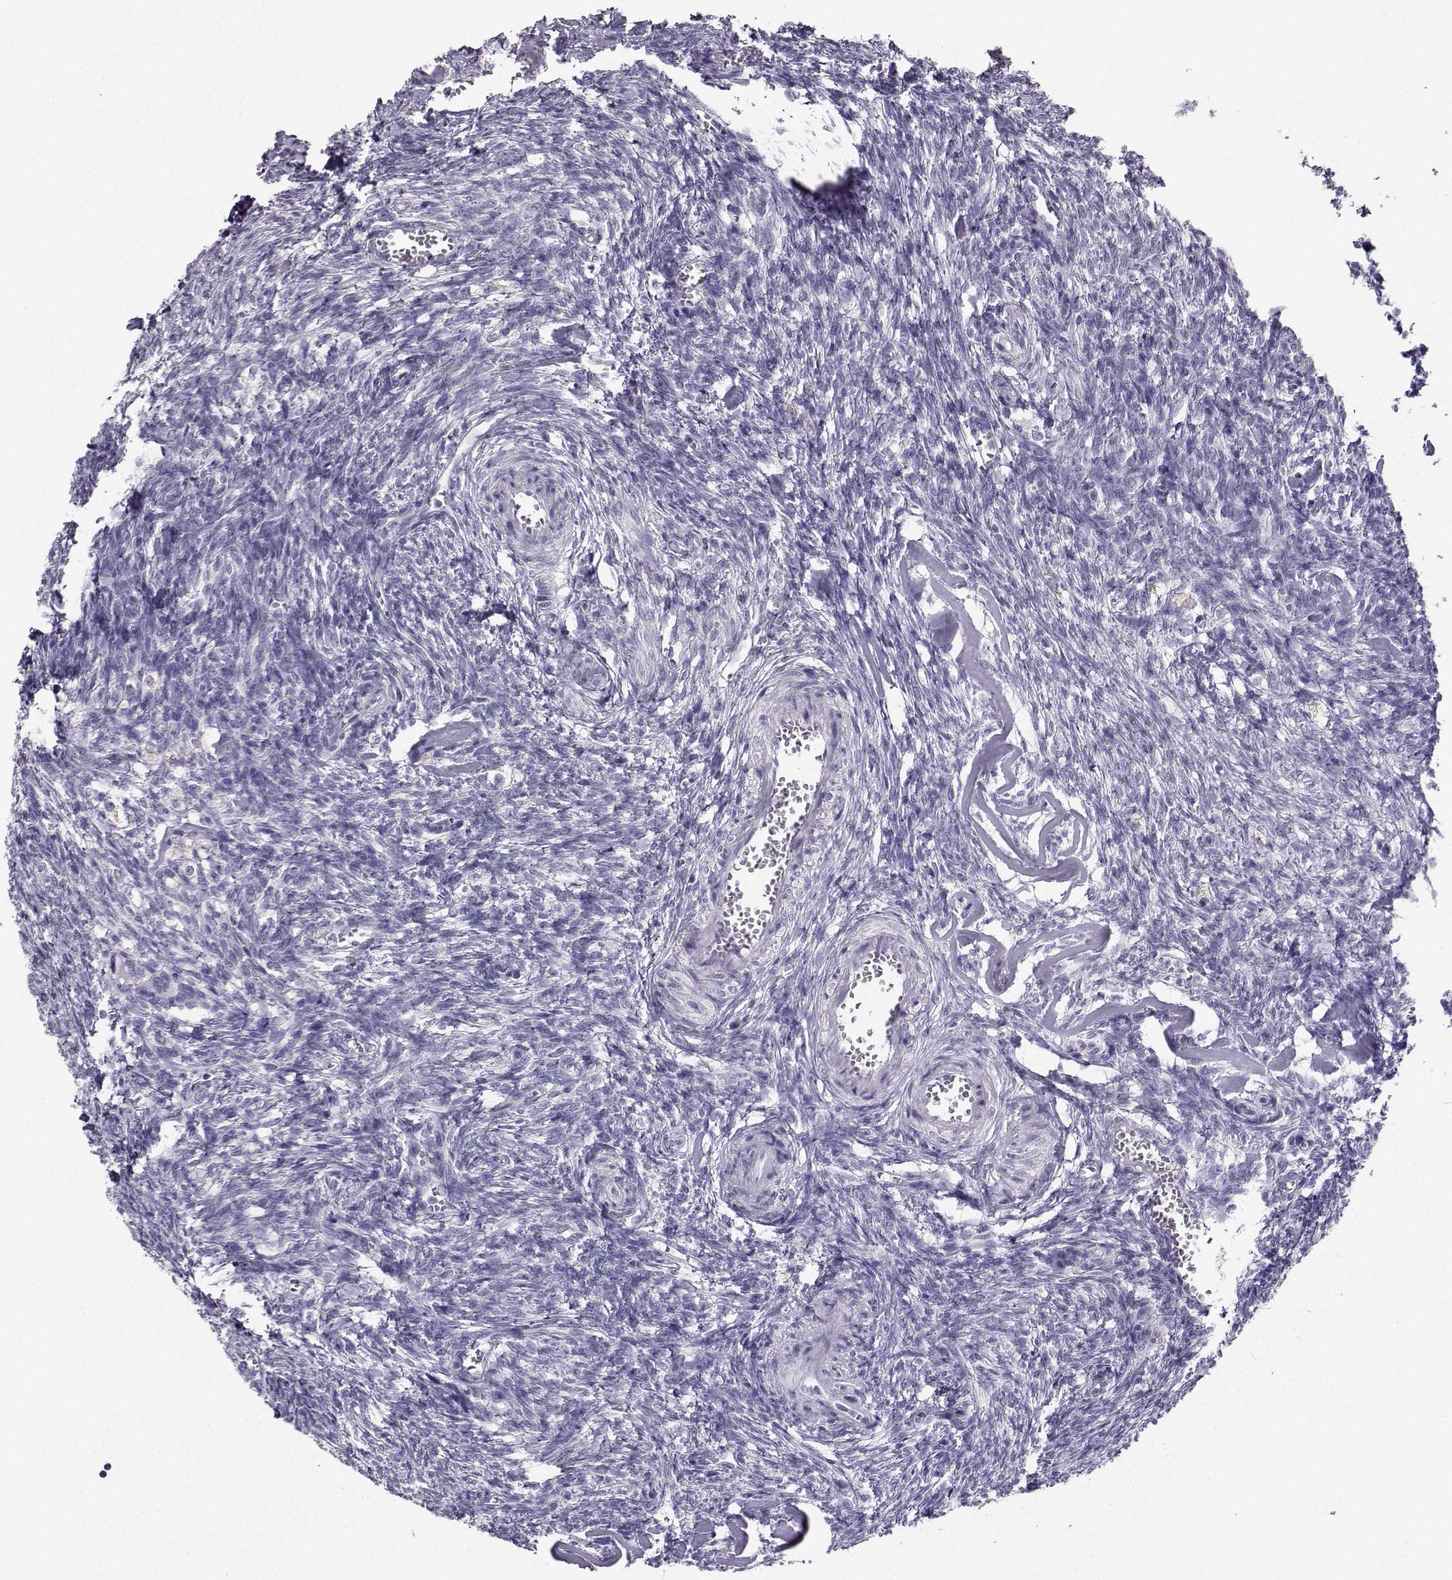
{"staining": {"intensity": "strong", "quantity": "25%-75%", "location": "cytoplasmic/membranous"}, "tissue": "ovary", "cell_type": "Follicle cells", "image_type": "normal", "snomed": [{"axis": "morphology", "description": "Normal tissue, NOS"}, {"axis": "topography", "description": "Ovary"}], "caption": "Protein staining of unremarkable ovary displays strong cytoplasmic/membranous positivity in about 25%-75% of follicle cells. The staining was performed using DAB to visualize the protein expression in brown, while the nuclei were stained in blue with hematoxylin (Magnification: 20x).", "gene": "AVP", "patient": {"sex": "female", "age": 43}}